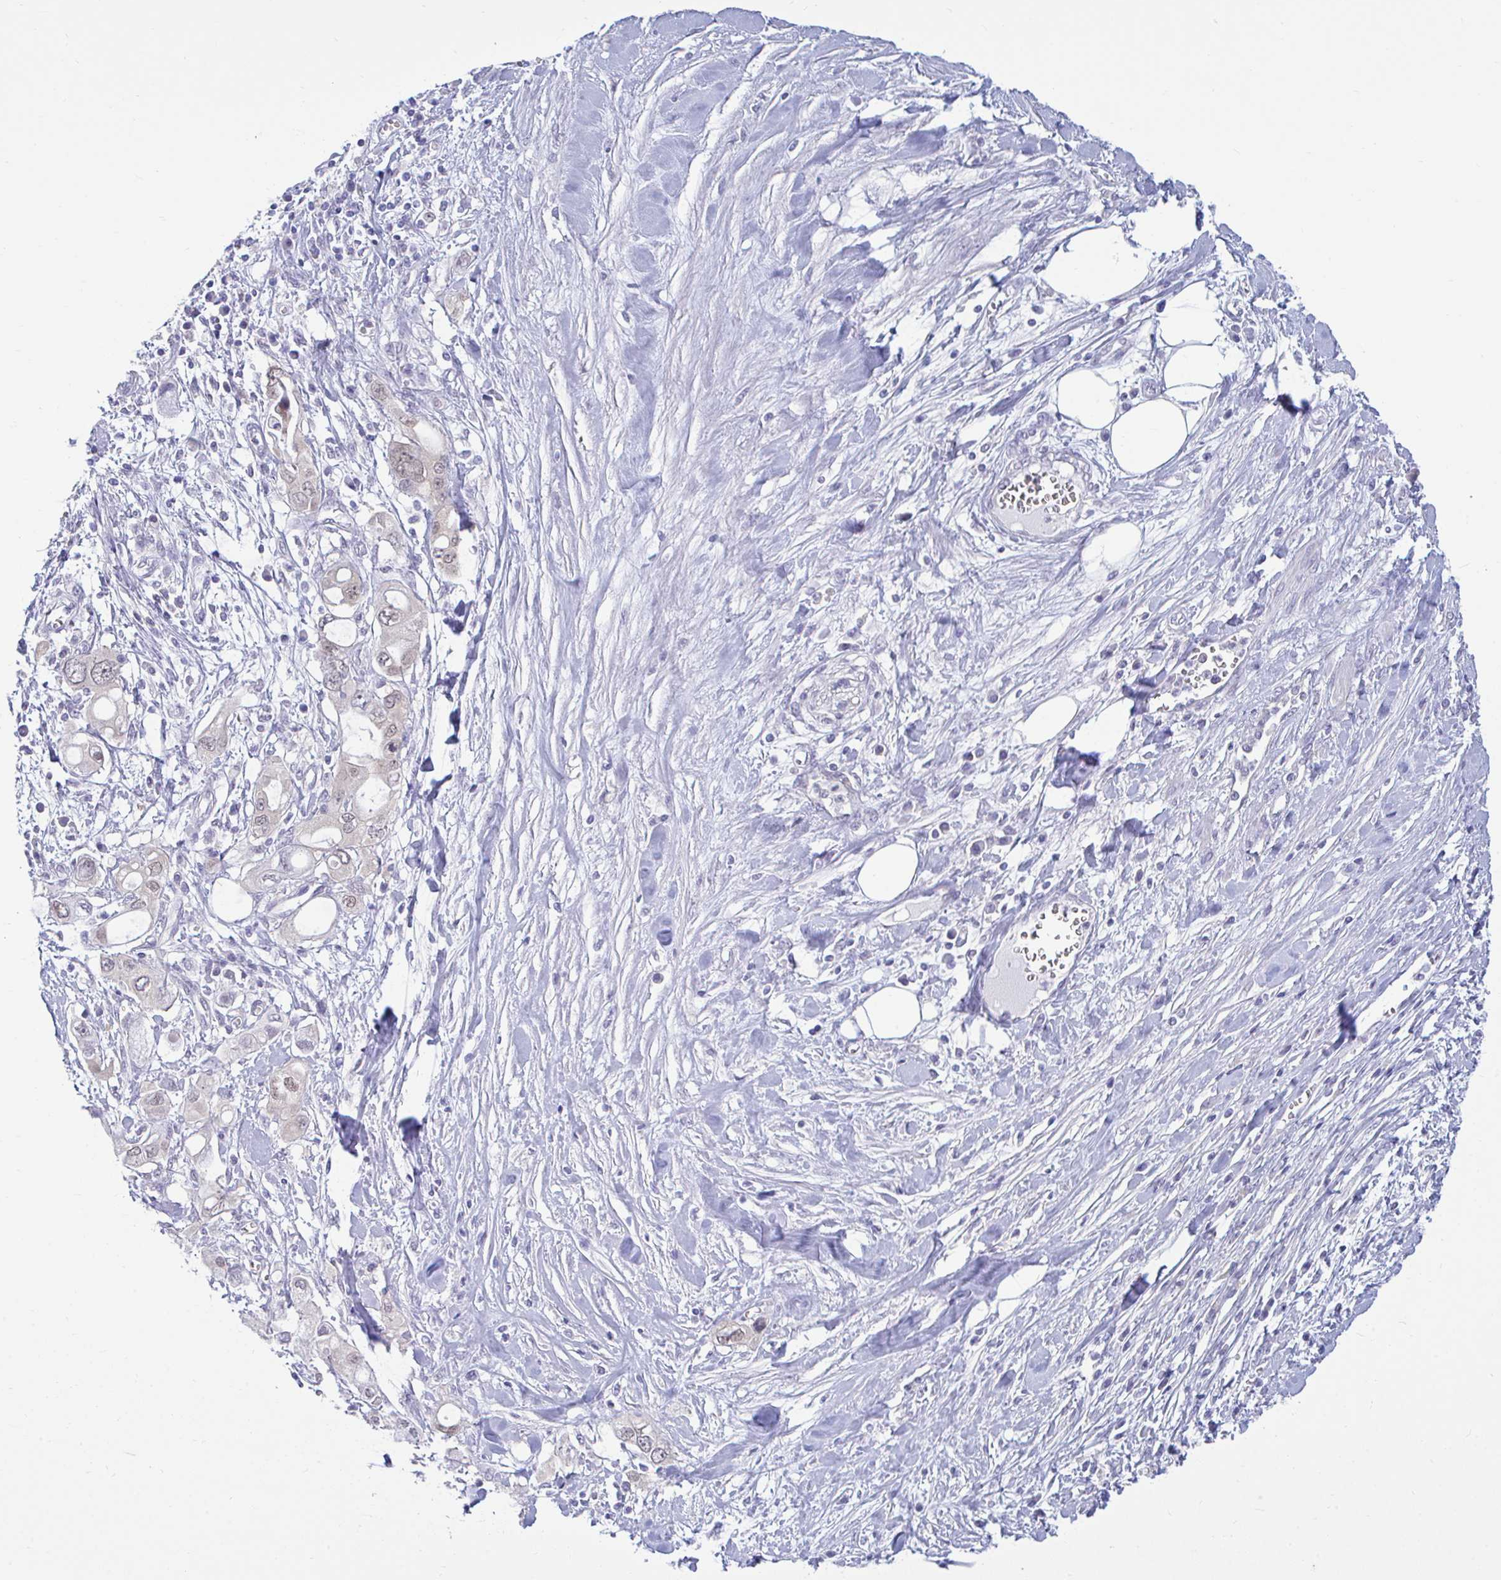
{"staining": {"intensity": "weak", "quantity": "<25%", "location": "nuclear"}, "tissue": "pancreatic cancer", "cell_type": "Tumor cells", "image_type": "cancer", "snomed": [{"axis": "morphology", "description": "Adenocarcinoma, NOS"}, {"axis": "topography", "description": "Pancreas"}], "caption": "High power microscopy image of an IHC photomicrograph of pancreatic cancer, revealing no significant positivity in tumor cells. (Brightfield microscopy of DAB immunohistochemistry at high magnification).", "gene": "CSE1L", "patient": {"sex": "female", "age": 56}}